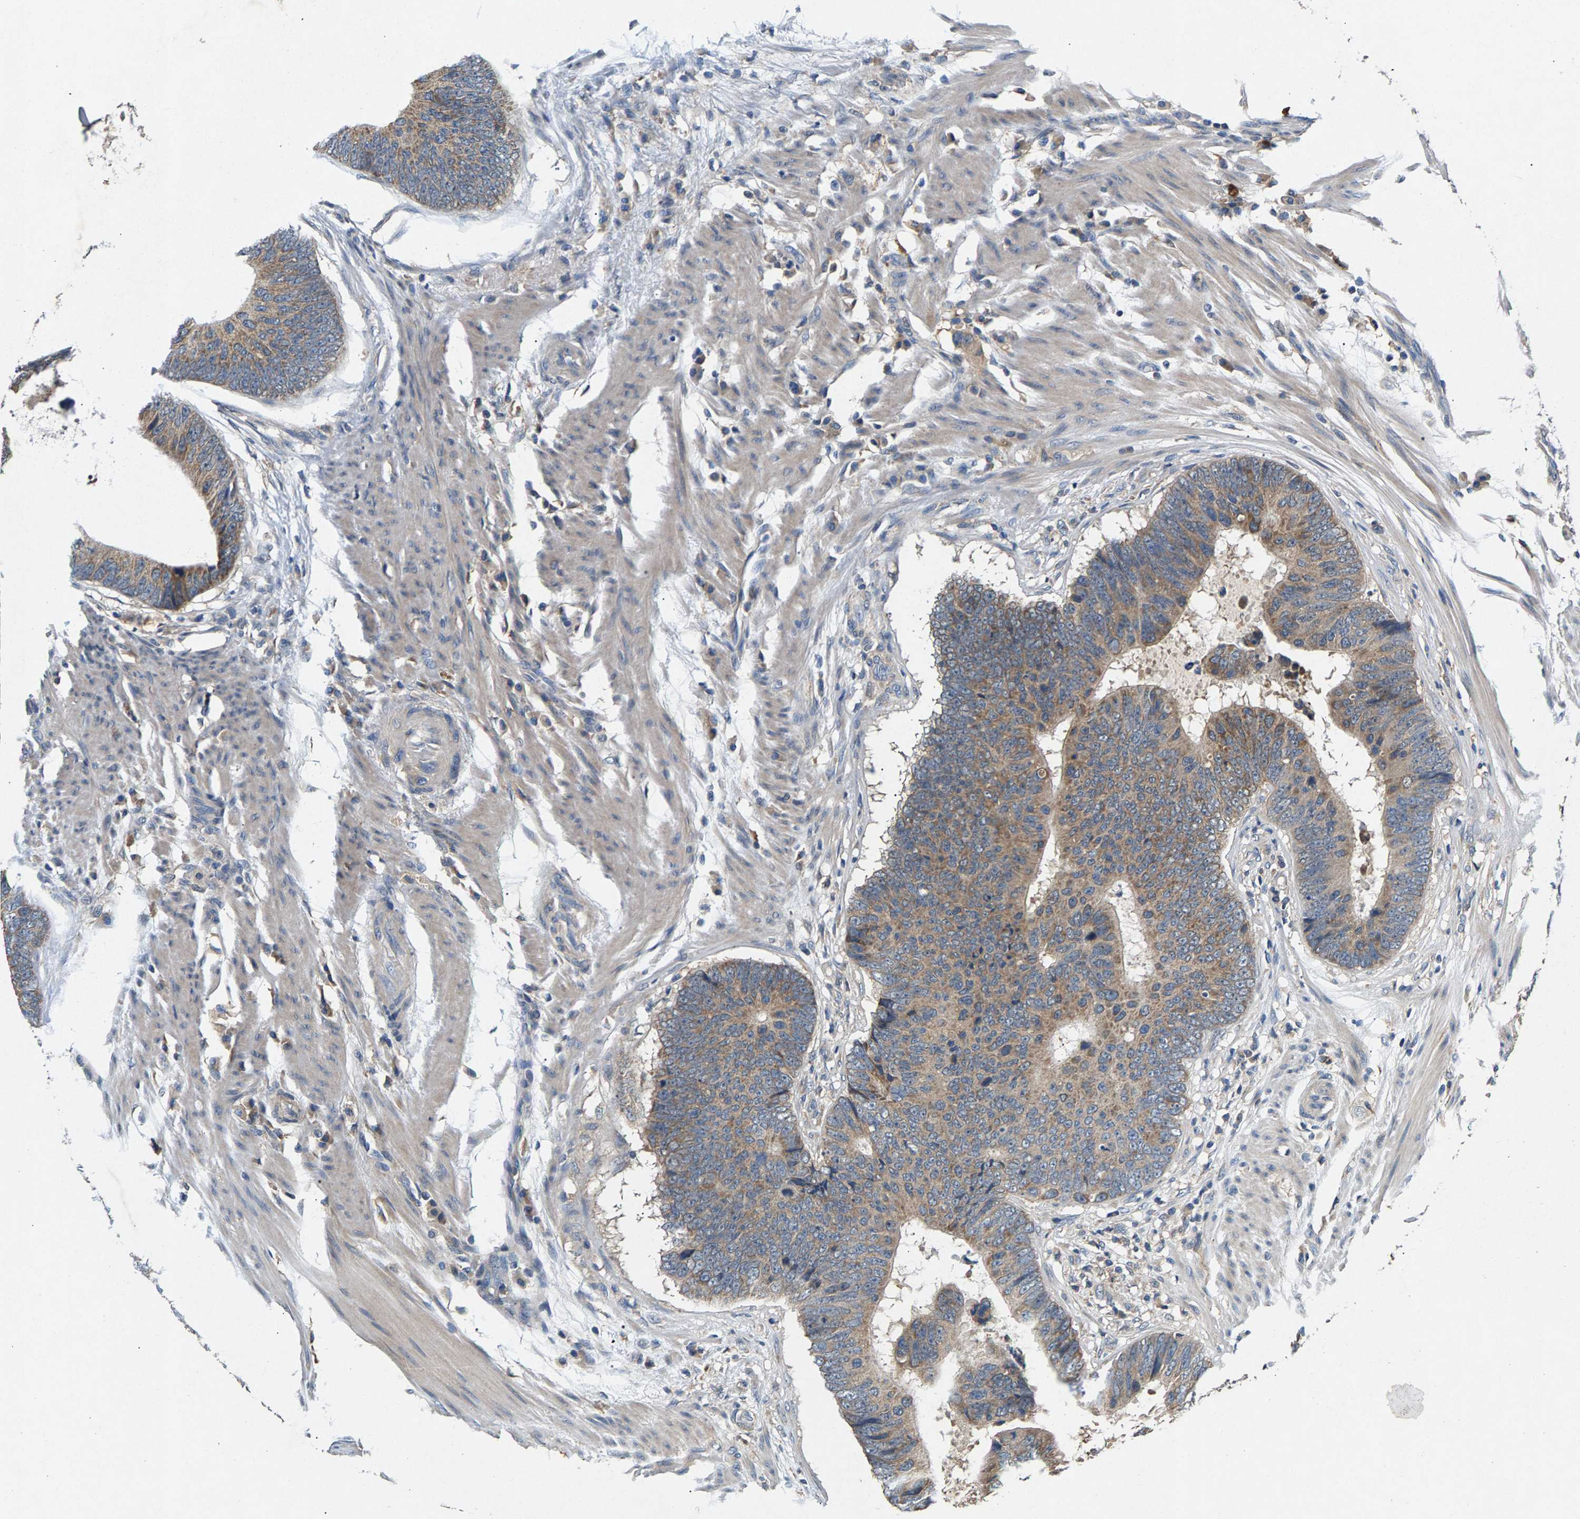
{"staining": {"intensity": "weak", "quantity": ">75%", "location": "cytoplasmic/membranous"}, "tissue": "colorectal cancer", "cell_type": "Tumor cells", "image_type": "cancer", "snomed": [{"axis": "morphology", "description": "Adenocarcinoma, NOS"}, {"axis": "topography", "description": "Colon"}], "caption": "Adenocarcinoma (colorectal) stained for a protein (brown) shows weak cytoplasmic/membranous positive positivity in about >75% of tumor cells.", "gene": "NT5C", "patient": {"sex": "male", "age": 56}}